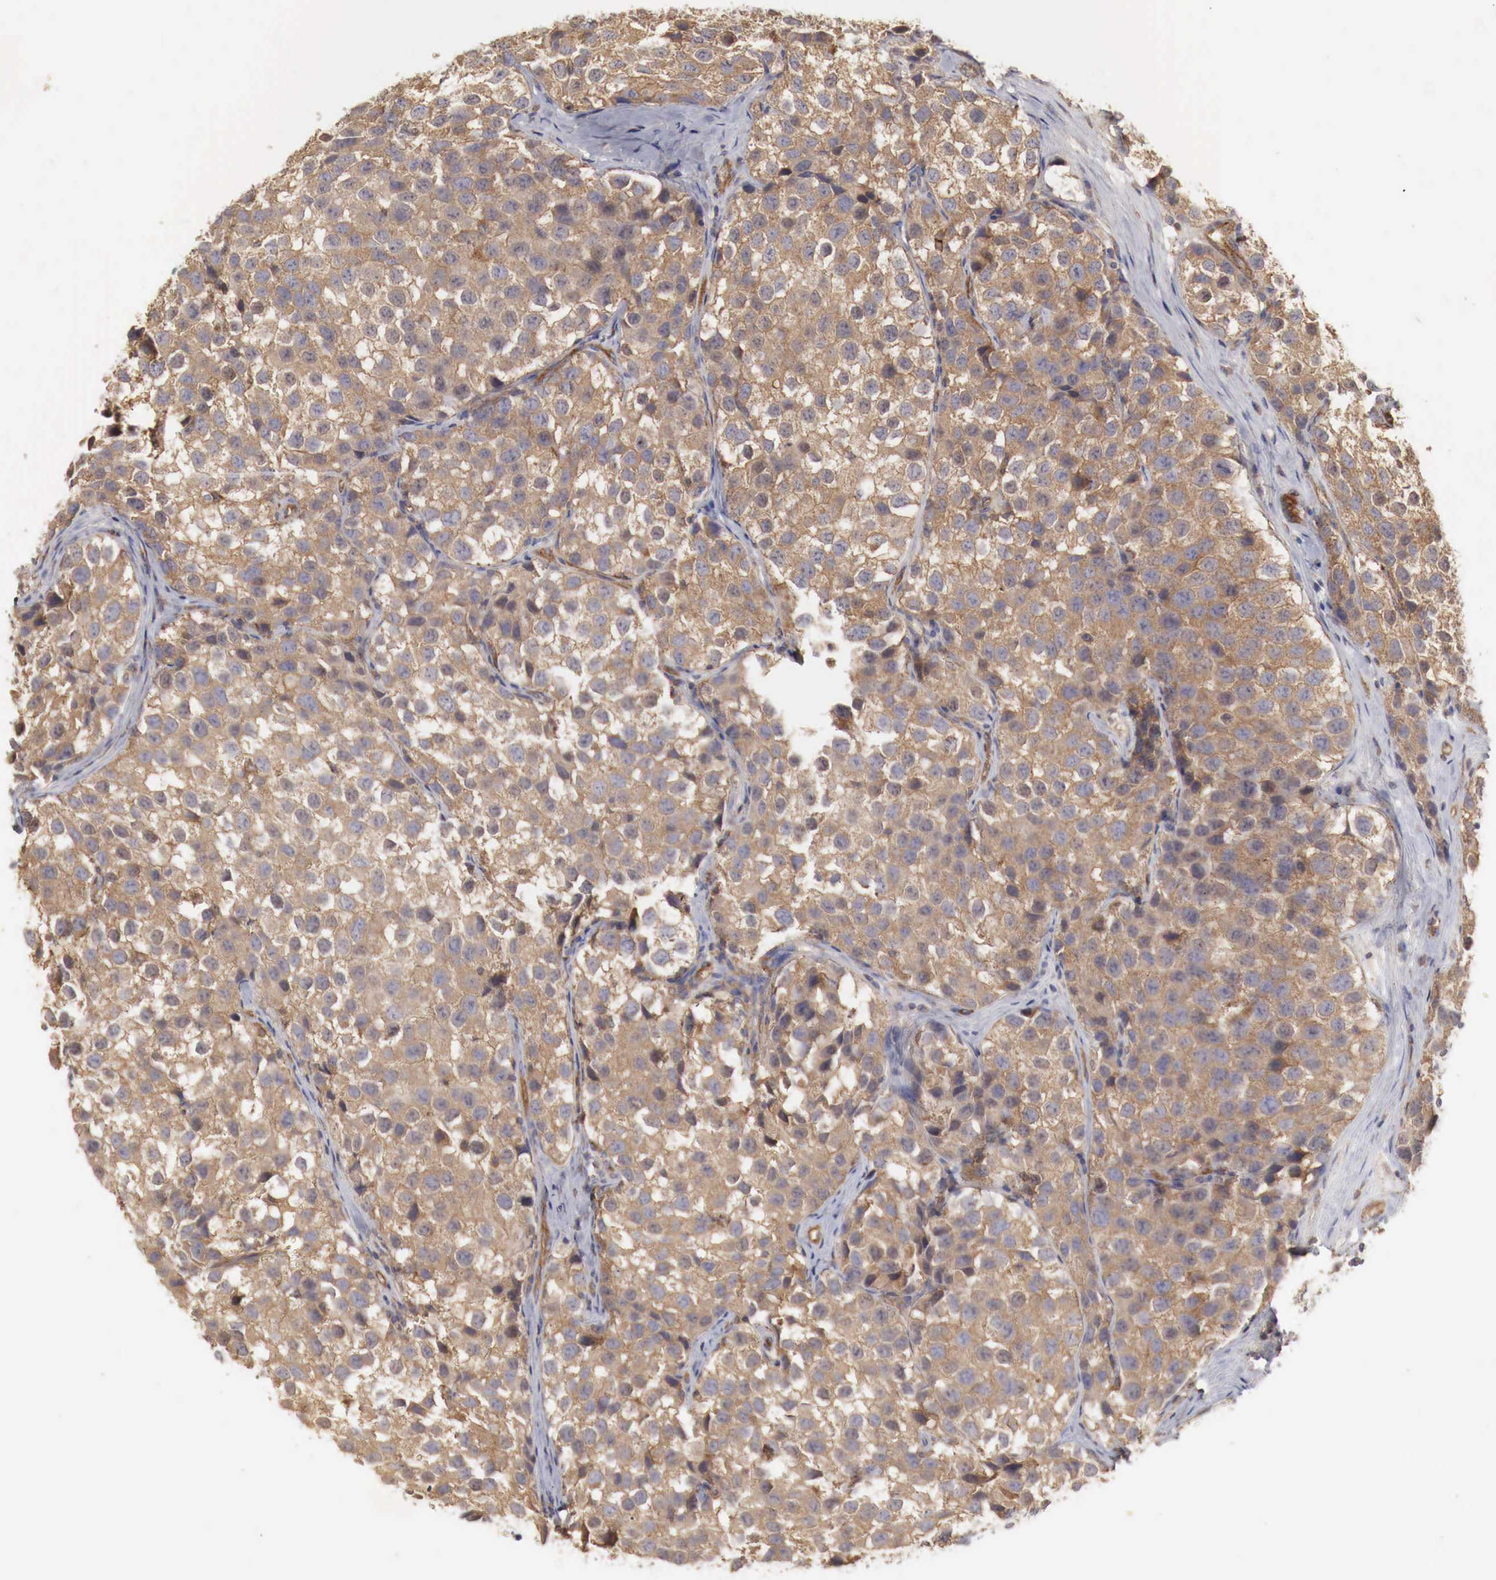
{"staining": {"intensity": "moderate", "quantity": ">75%", "location": "cytoplasmic/membranous"}, "tissue": "testis cancer", "cell_type": "Tumor cells", "image_type": "cancer", "snomed": [{"axis": "morphology", "description": "Seminoma, NOS"}, {"axis": "topography", "description": "Testis"}], "caption": "Tumor cells show medium levels of moderate cytoplasmic/membranous staining in approximately >75% of cells in human testis cancer.", "gene": "ARMCX4", "patient": {"sex": "male", "age": 39}}